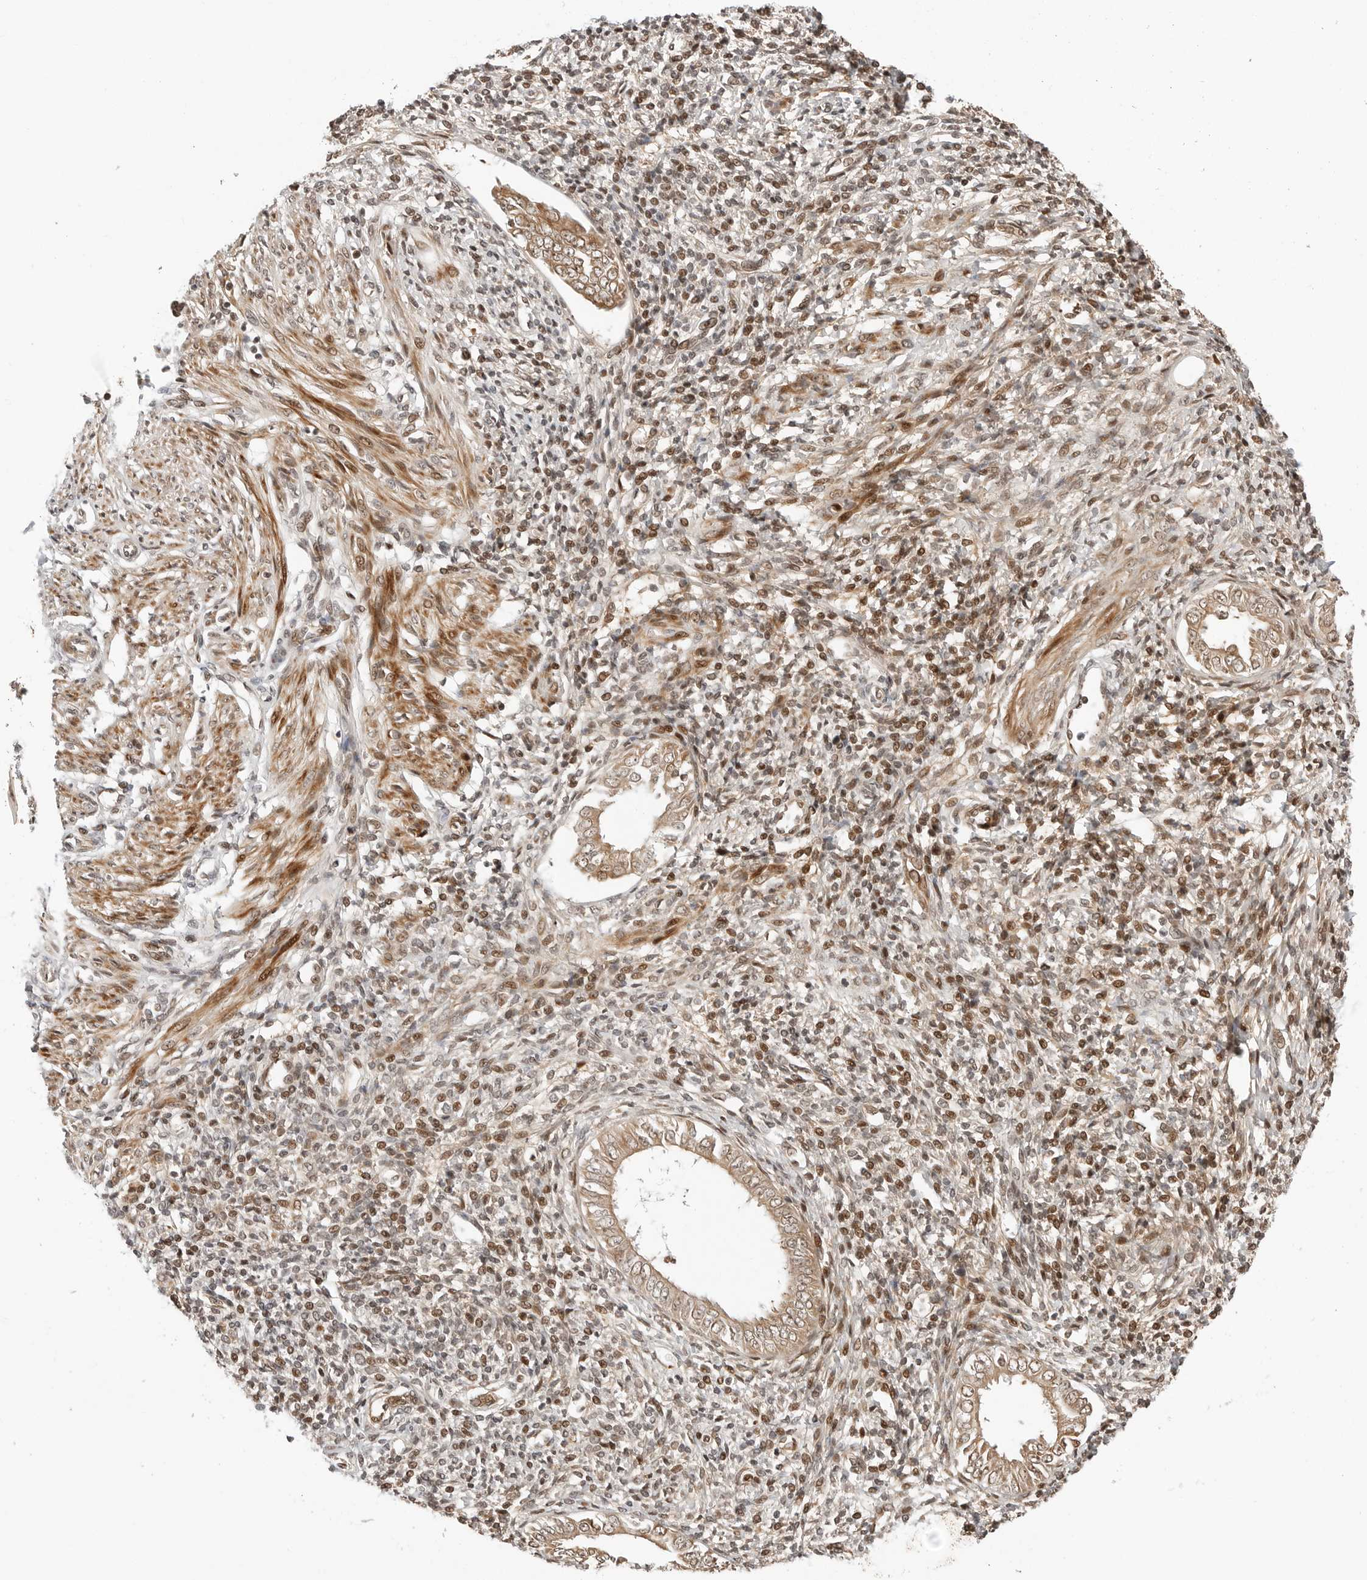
{"staining": {"intensity": "moderate", "quantity": "25%-75%", "location": "nuclear"}, "tissue": "endometrium", "cell_type": "Cells in endometrial stroma", "image_type": "normal", "snomed": [{"axis": "morphology", "description": "Normal tissue, NOS"}, {"axis": "topography", "description": "Endometrium"}], "caption": "Brown immunohistochemical staining in normal human endometrium exhibits moderate nuclear staining in approximately 25%-75% of cells in endometrial stroma. (Brightfield microscopy of DAB IHC at high magnification).", "gene": "GEM", "patient": {"sex": "female", "age": 66}}